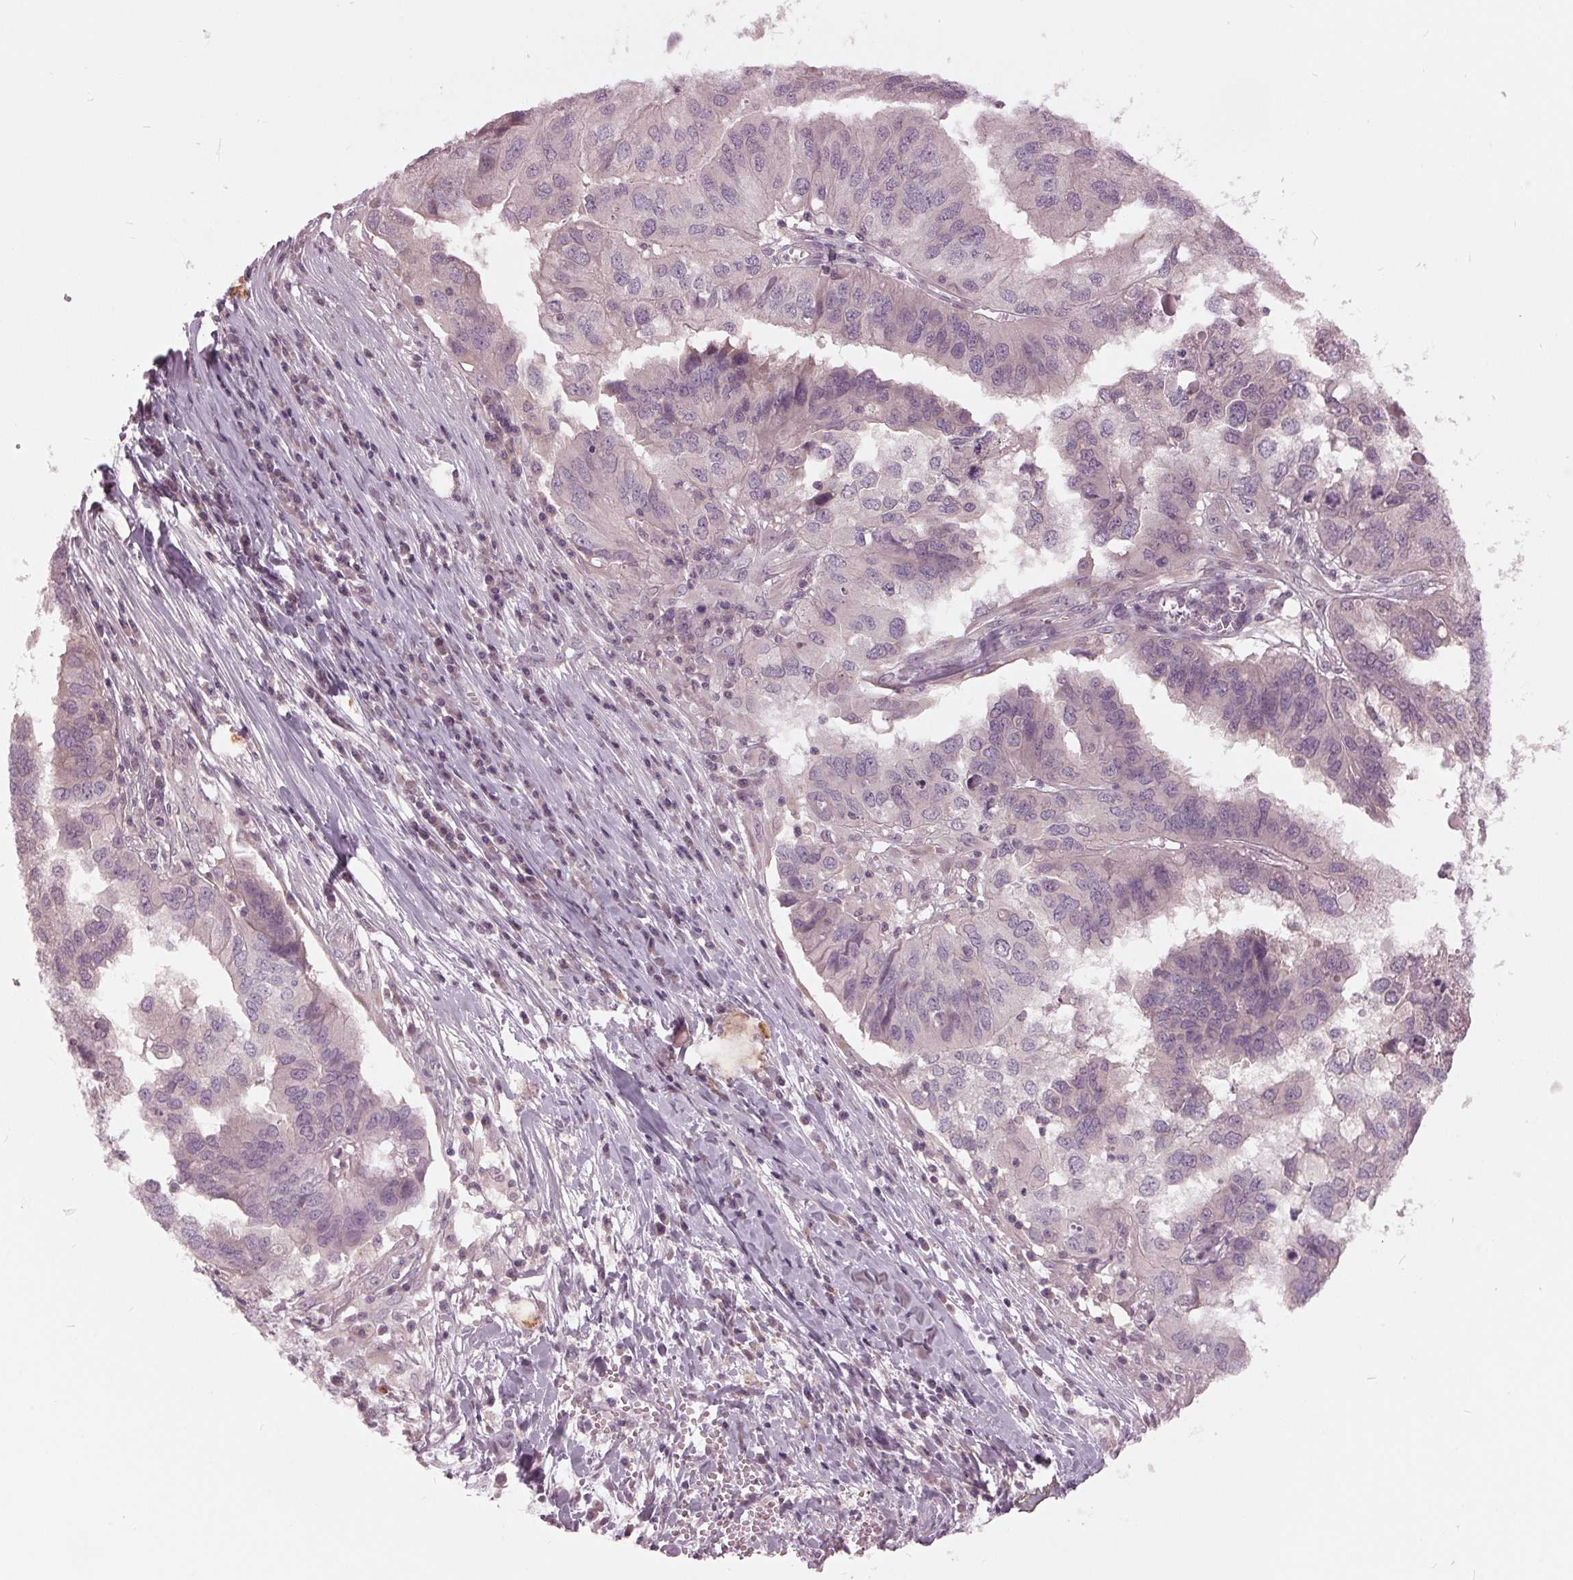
{"staining": {"intensity": "negative", "quantity": "none", "location": "none"}, "tissue": "ovarian cancer", "cell_type": "Tumor cells", "image_type": "cancer", "snomed": [{"axis": "morphology", "description": "Cystadenocarcinoma, serous, NOS"}, {"axis": "topography", "description": "Ovary"}], "caption": "Immunohistochemistry image of serous cystadenocarcinoma (ovarian) stained for a protein (brown), which displays no staining in tumor cells.", "gene": "SIGLEC6", "patient": {"sex": "female", "age": 79}}